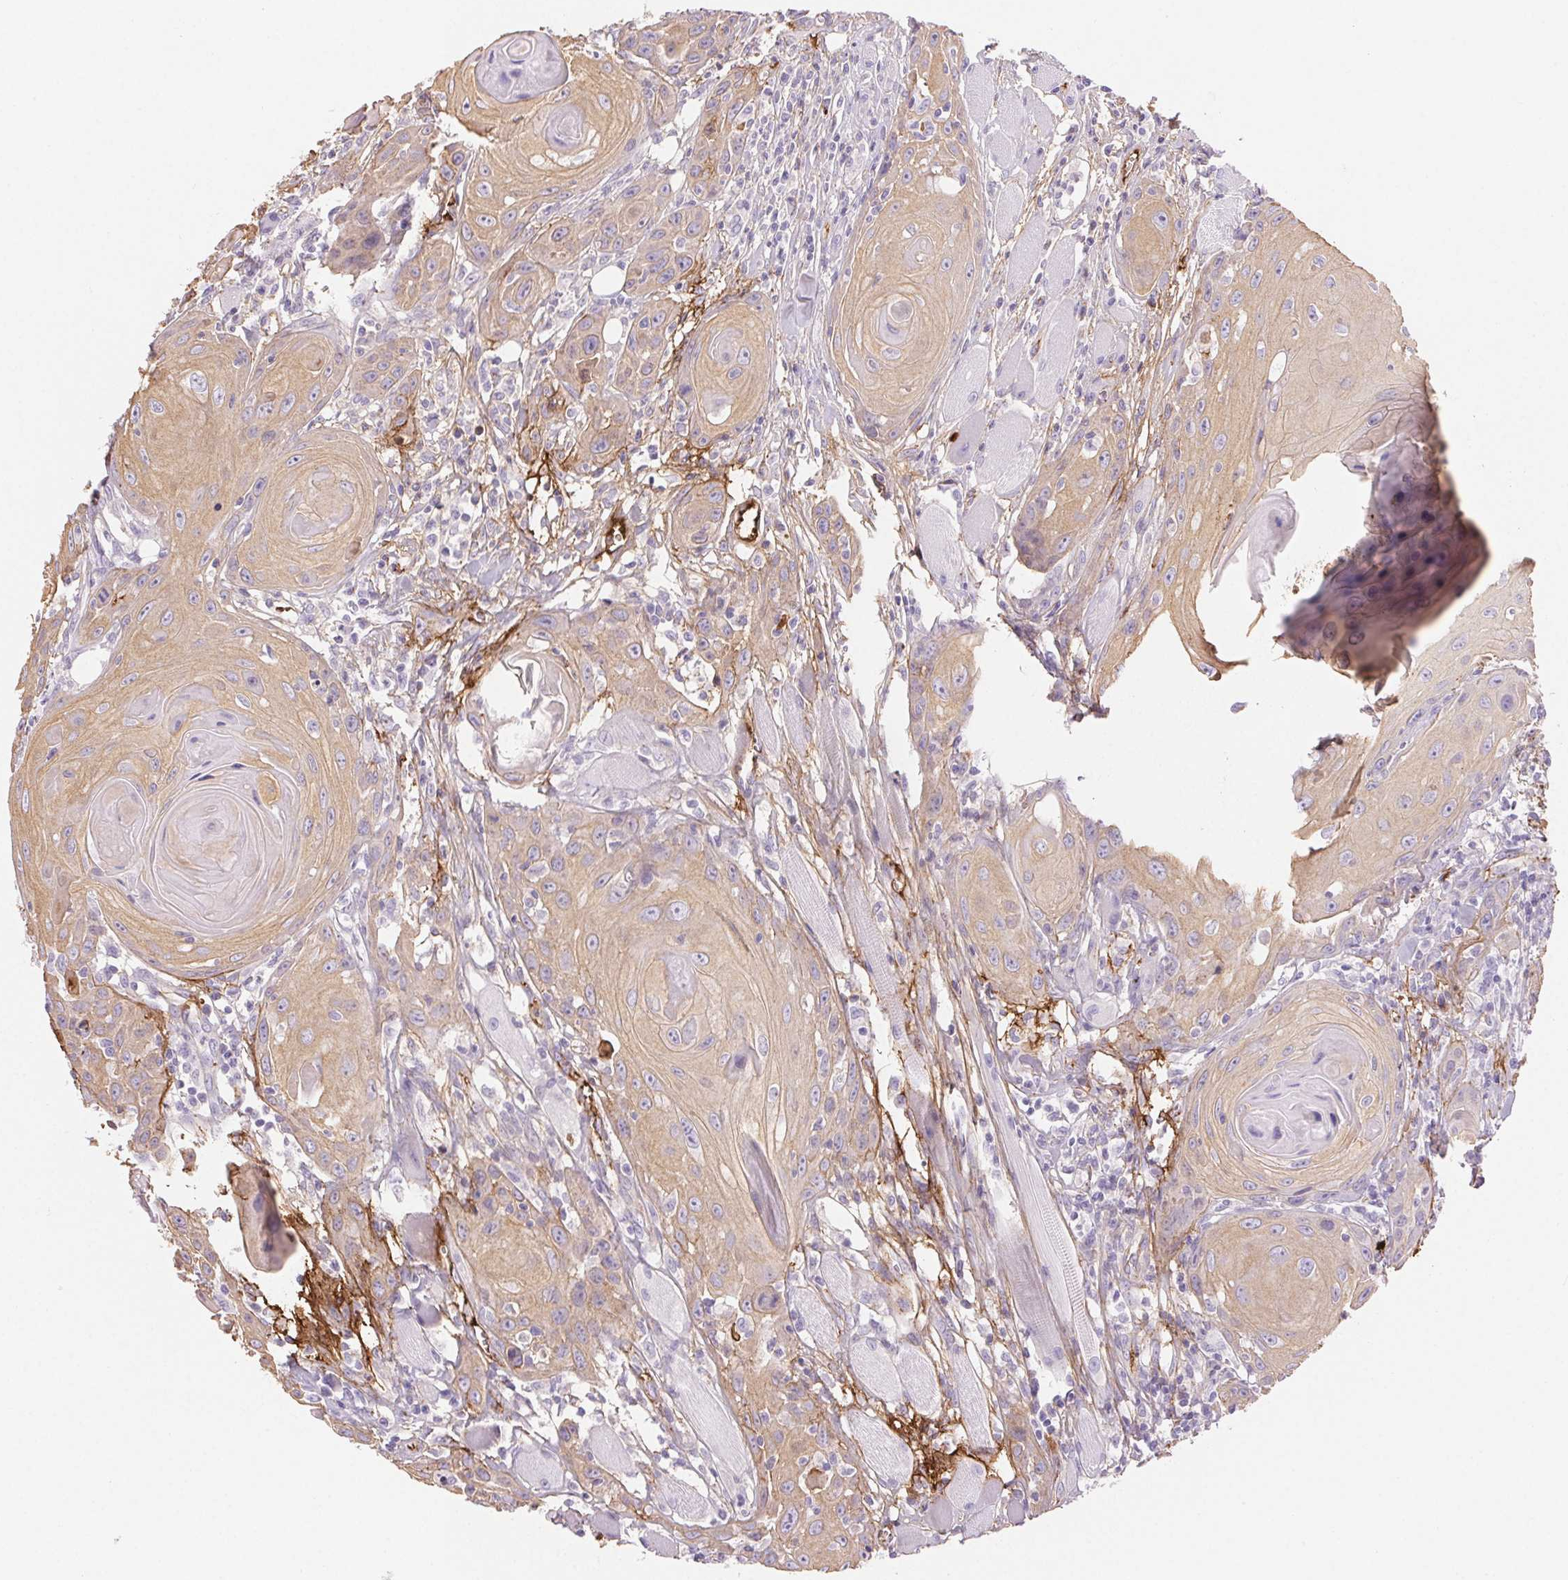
{"staining": {"intensity": "weak", "quantity": ">75%", "location": "cytoplasmic/membranous"}, "tissue": "head and neck cancer", "cell_type": "Tumor cells", "image_type": "cancer", "snomed": [{"axis": "morphology", "description": "Squamous cell carcinoma, NOS"}, {"axis": "topography", "description": "Head-Neck"}], "caption": "The immunohistochemical stain labels weak cytoplasmic/membranous positivity in tumor cells of head and neck cancer tissue. Using DAB (3,3'-diaminobenzidine) (brown) and hematoxylin (blue) stains, captured at high magnification using brightfield microscopy.", "gene": "FGA", "patient": {"sex": "female", "age": 80}}